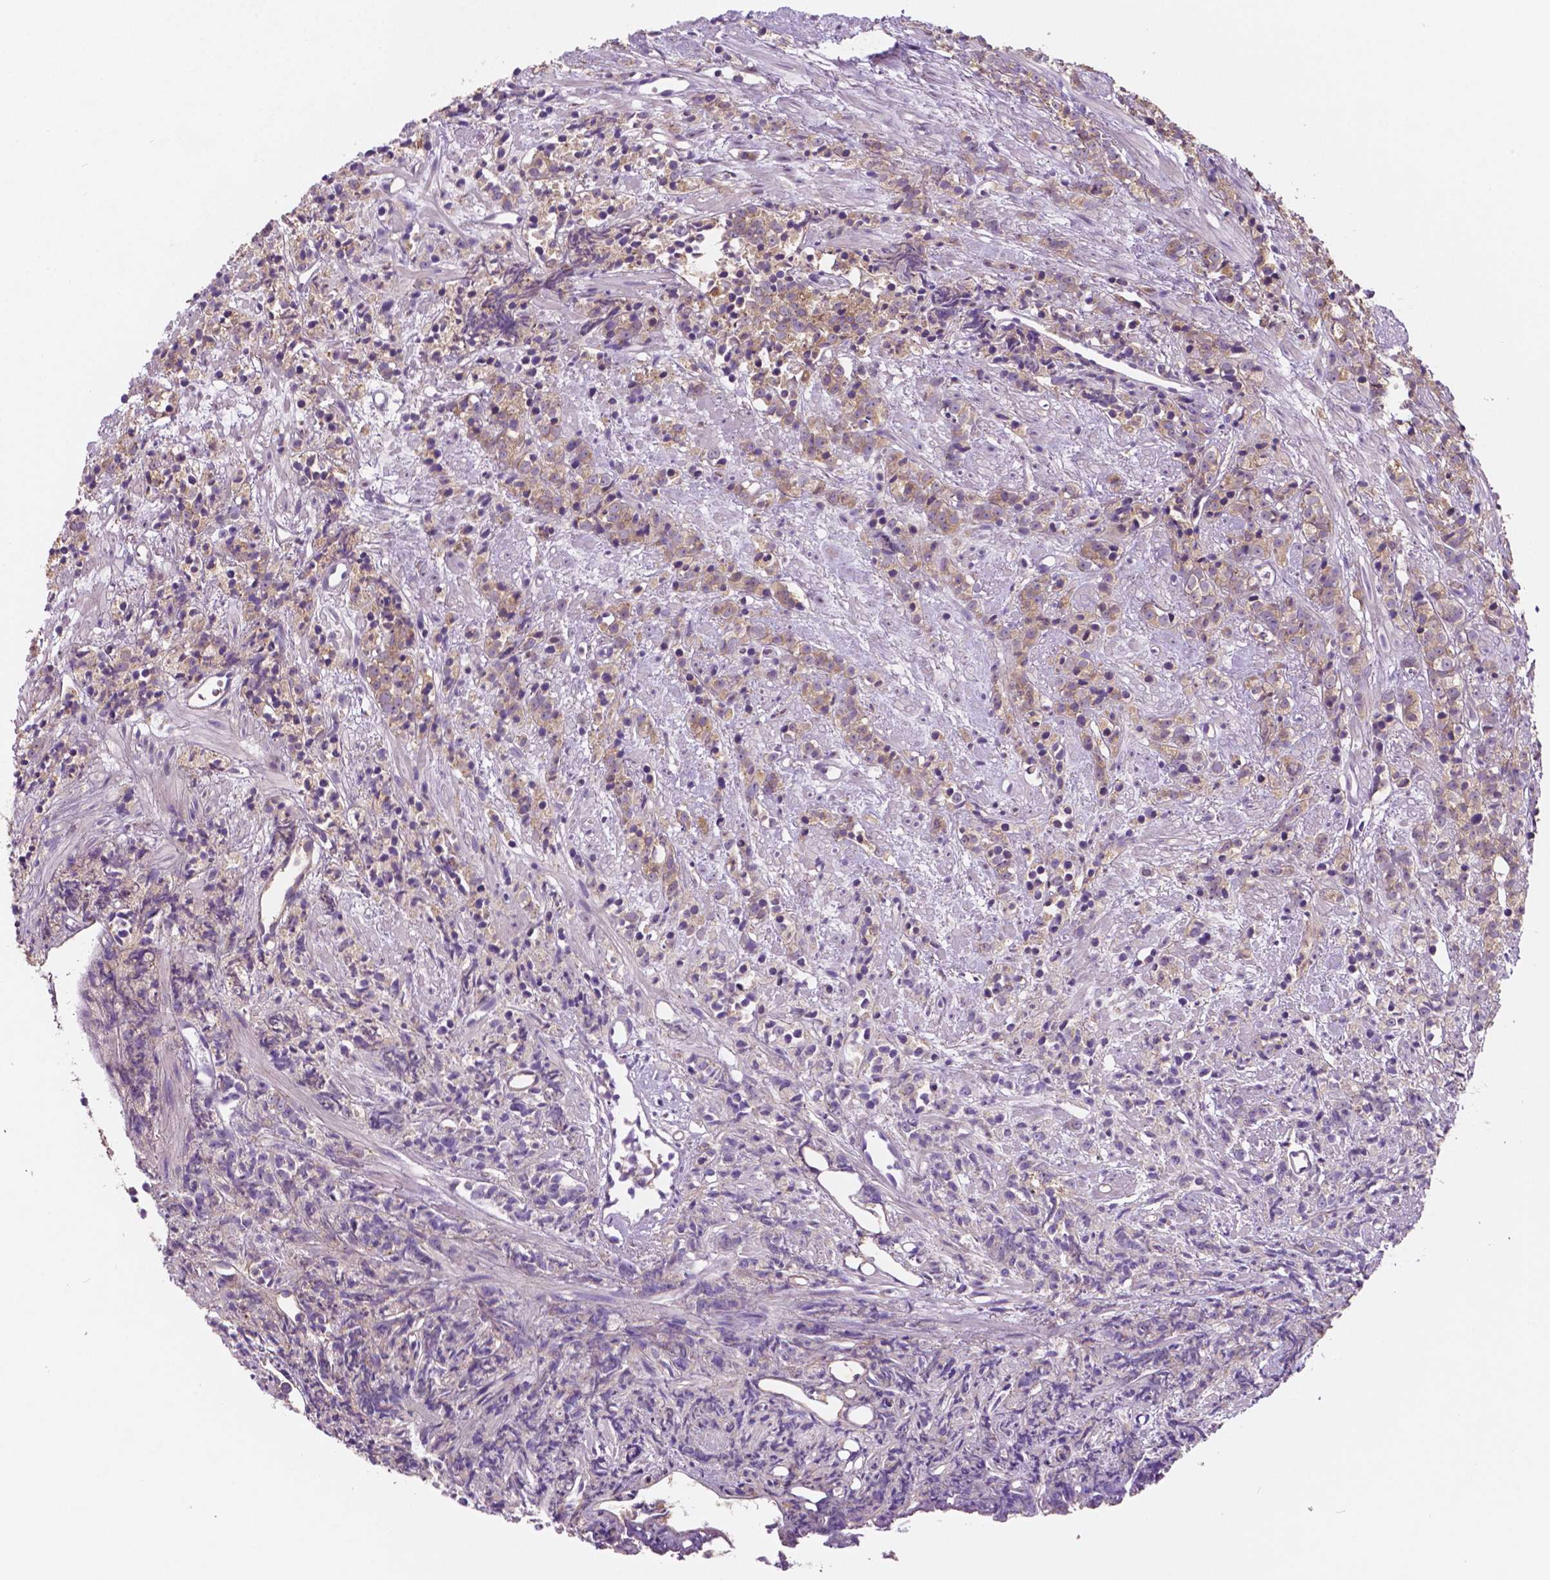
{"staining": {"intensity": "weak", "quantity": "25%-75%", "location": "cytoplasmic/membranous"}, "tissue": "prostate cancer", "cell_type": "Tumor cells", "image_type": "cancer", "snomed": [{"axis": "morphology", "description": "Adenocarcinoma, High grade"}, {"axis": "topography", "description": "Prostate"}], "caption": "IHC image of neoplastic tissue: prostate high-grade adenocarcinoma stained using immunohistochemistry (IHC) reveals low levels of weak protein expression localized specifically in the cytoplasmic/membranous of tumor cells, appearing as a cytoplasmic/membranous brown color.", "gene": "MKRN2OS", "patient": {"sex": "male", "age": 81}}